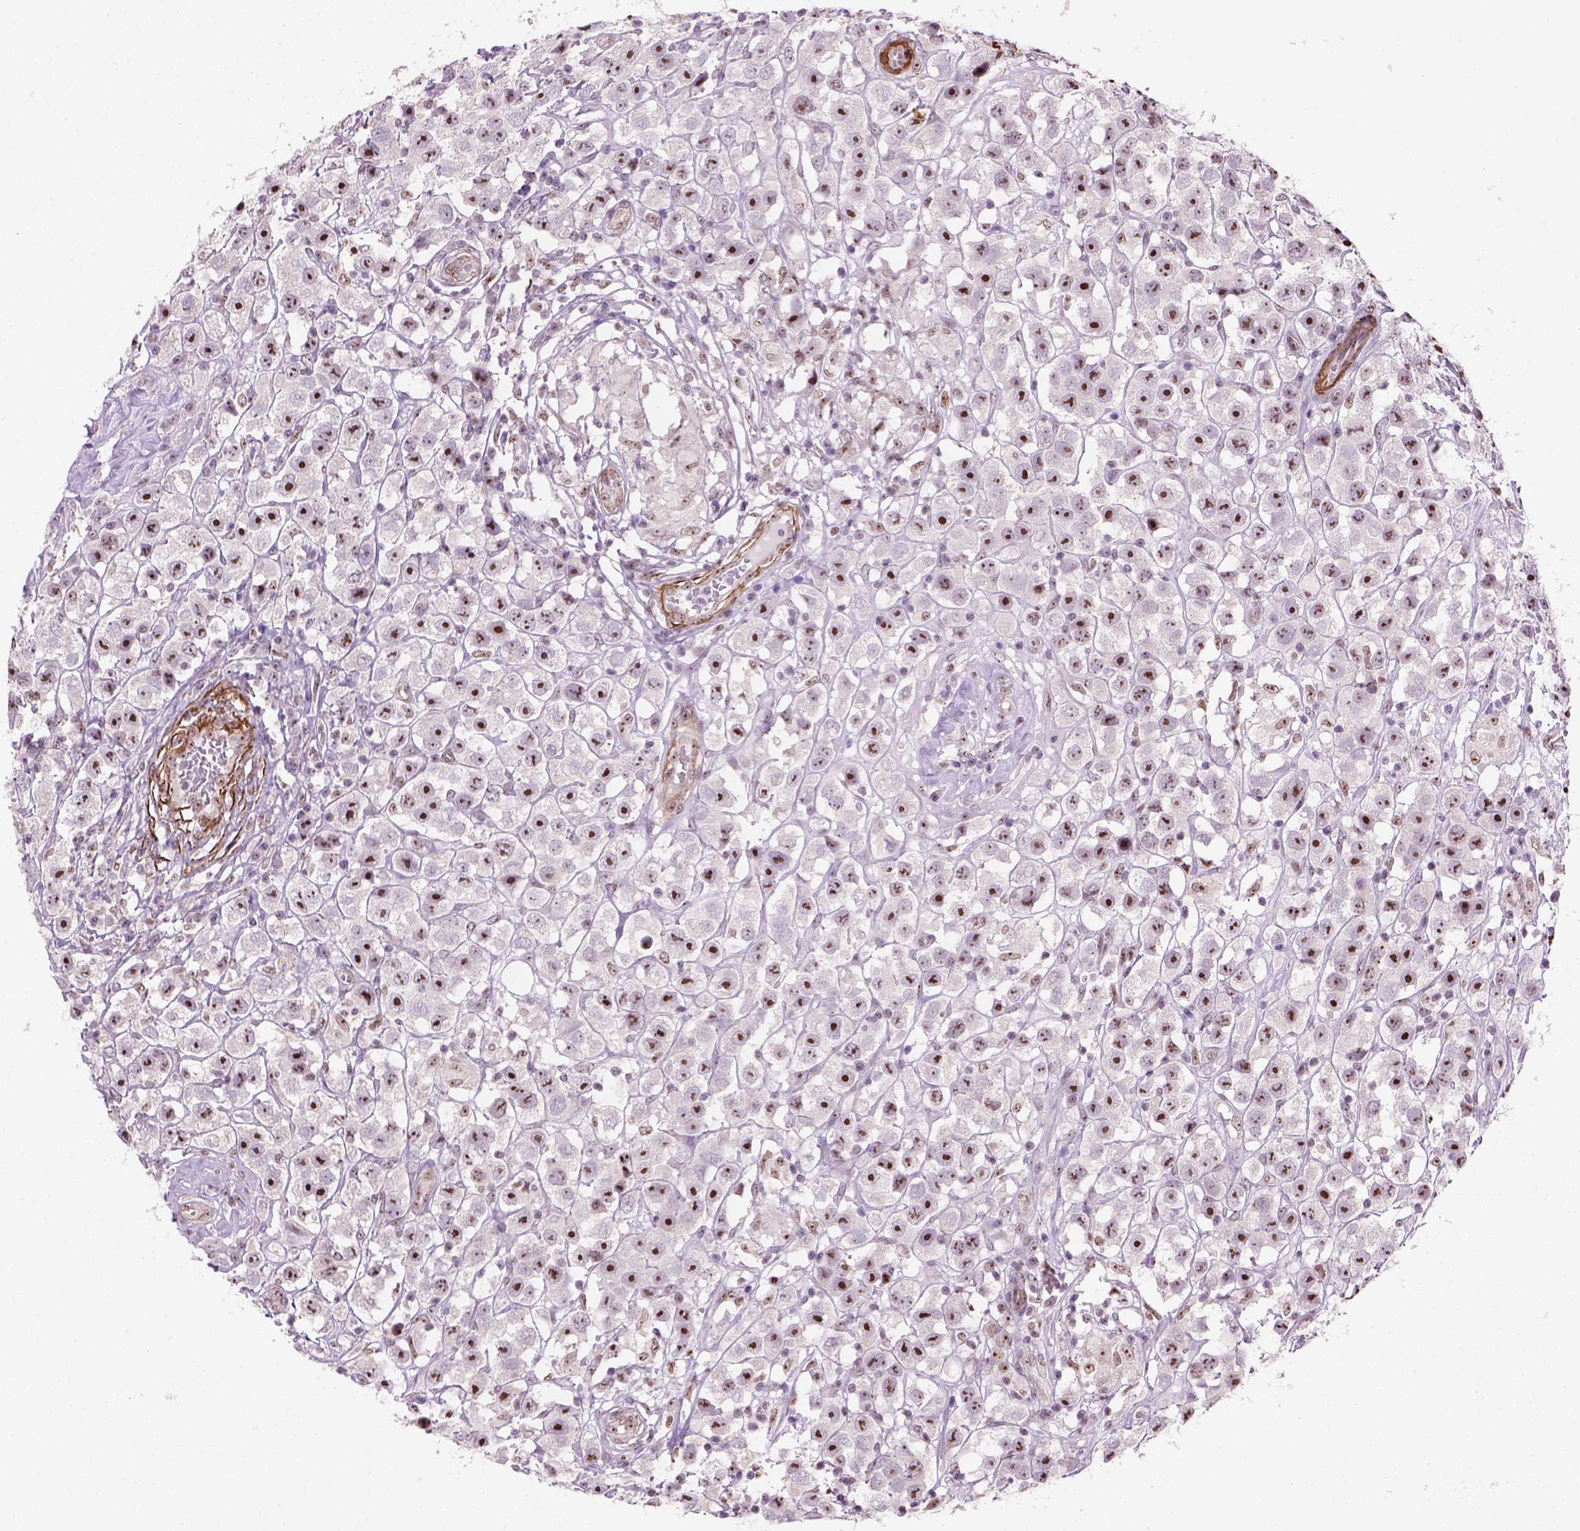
{"staining": {"intensity": "strong", "quantity": ">75%", "location": "nuclear"}, "tissue": "testis cancer", "cell_type": "Tumor cells", "image_type": "cancer", "snomed": [{"axis": "morphology", "description": "Seminoma, NOS"}, {"axis": "topography", "description": "Testis"}], "caption": "Tumor cells exhibit high levels of strong nuclear expression in about >75% of cells in human testis cancer.", "gene": "RRS1", "patient": {"sex": "male", "age": 45}}